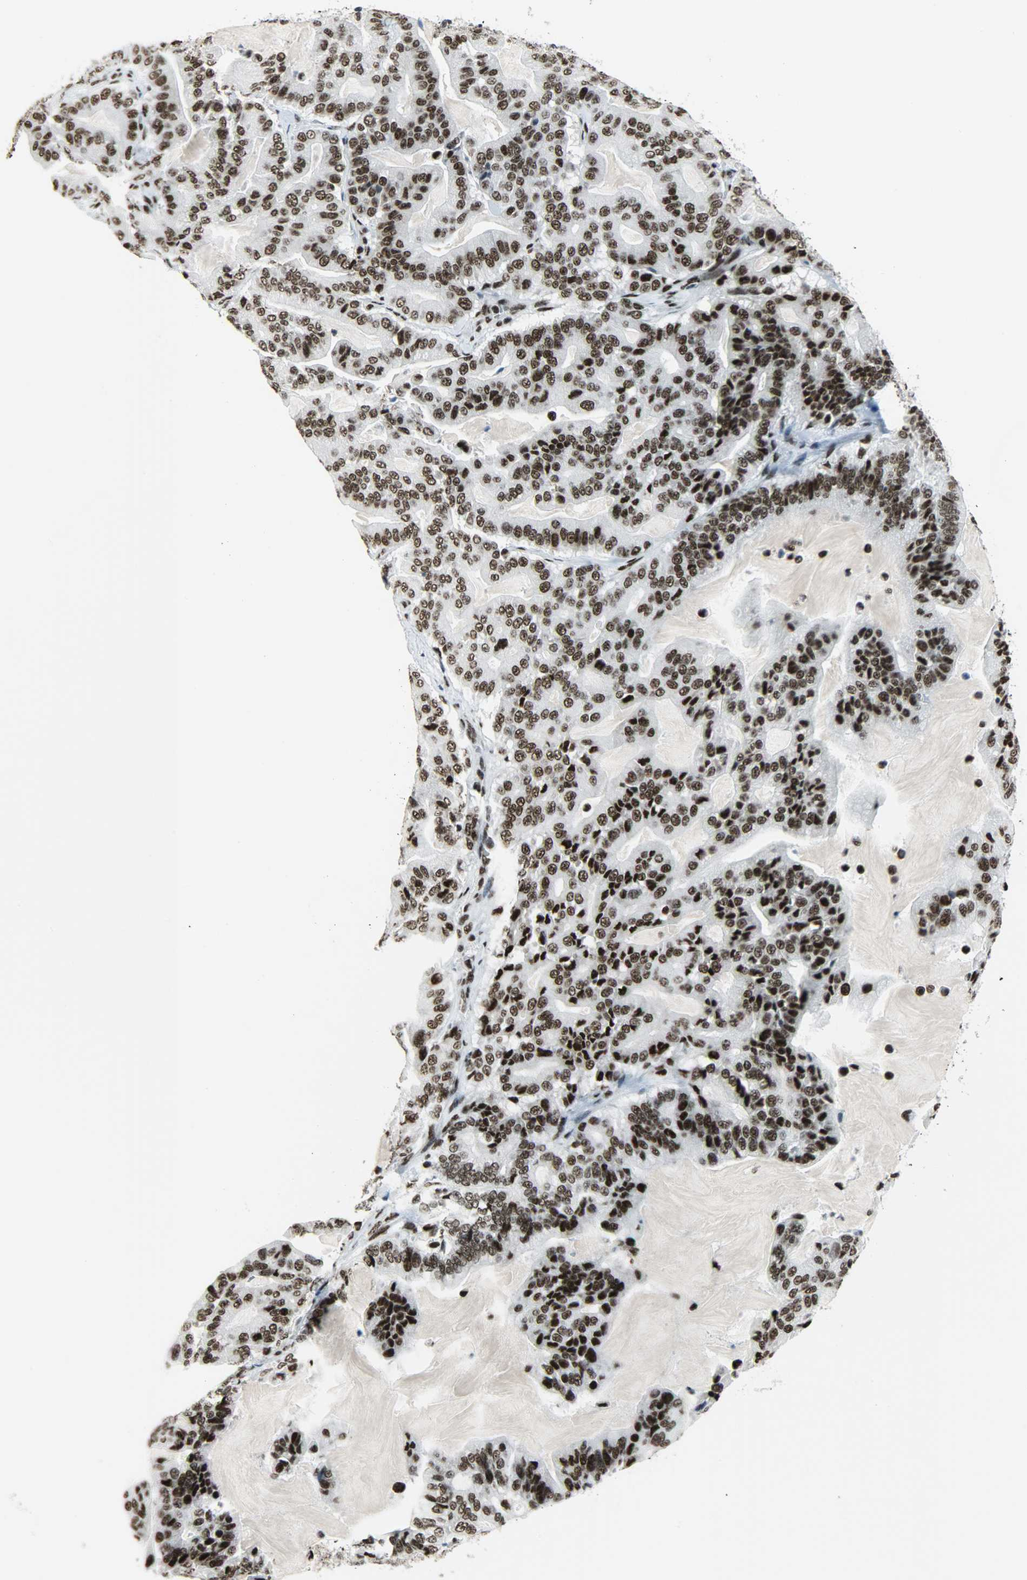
{"staining": {"intensity": "strong", "quantity": ">75%", "location": "nuclear"}, "tissue": "pancreatic cancer", "cell_type": "Tumor cells", "image_type": "cancer", "snomed": [{"axis": "morphology", "description": "Adenocarcinoma, NOS"}, {"axis": "topography", "description": "Pancreas"}], "caption": "Strong nuclear positivity is present in about >75% of tumor cells in pancreatic cancer (adenocarcinoma).", "gene": "SNRPA", "patient": {"sex": "male", "age": 63}}